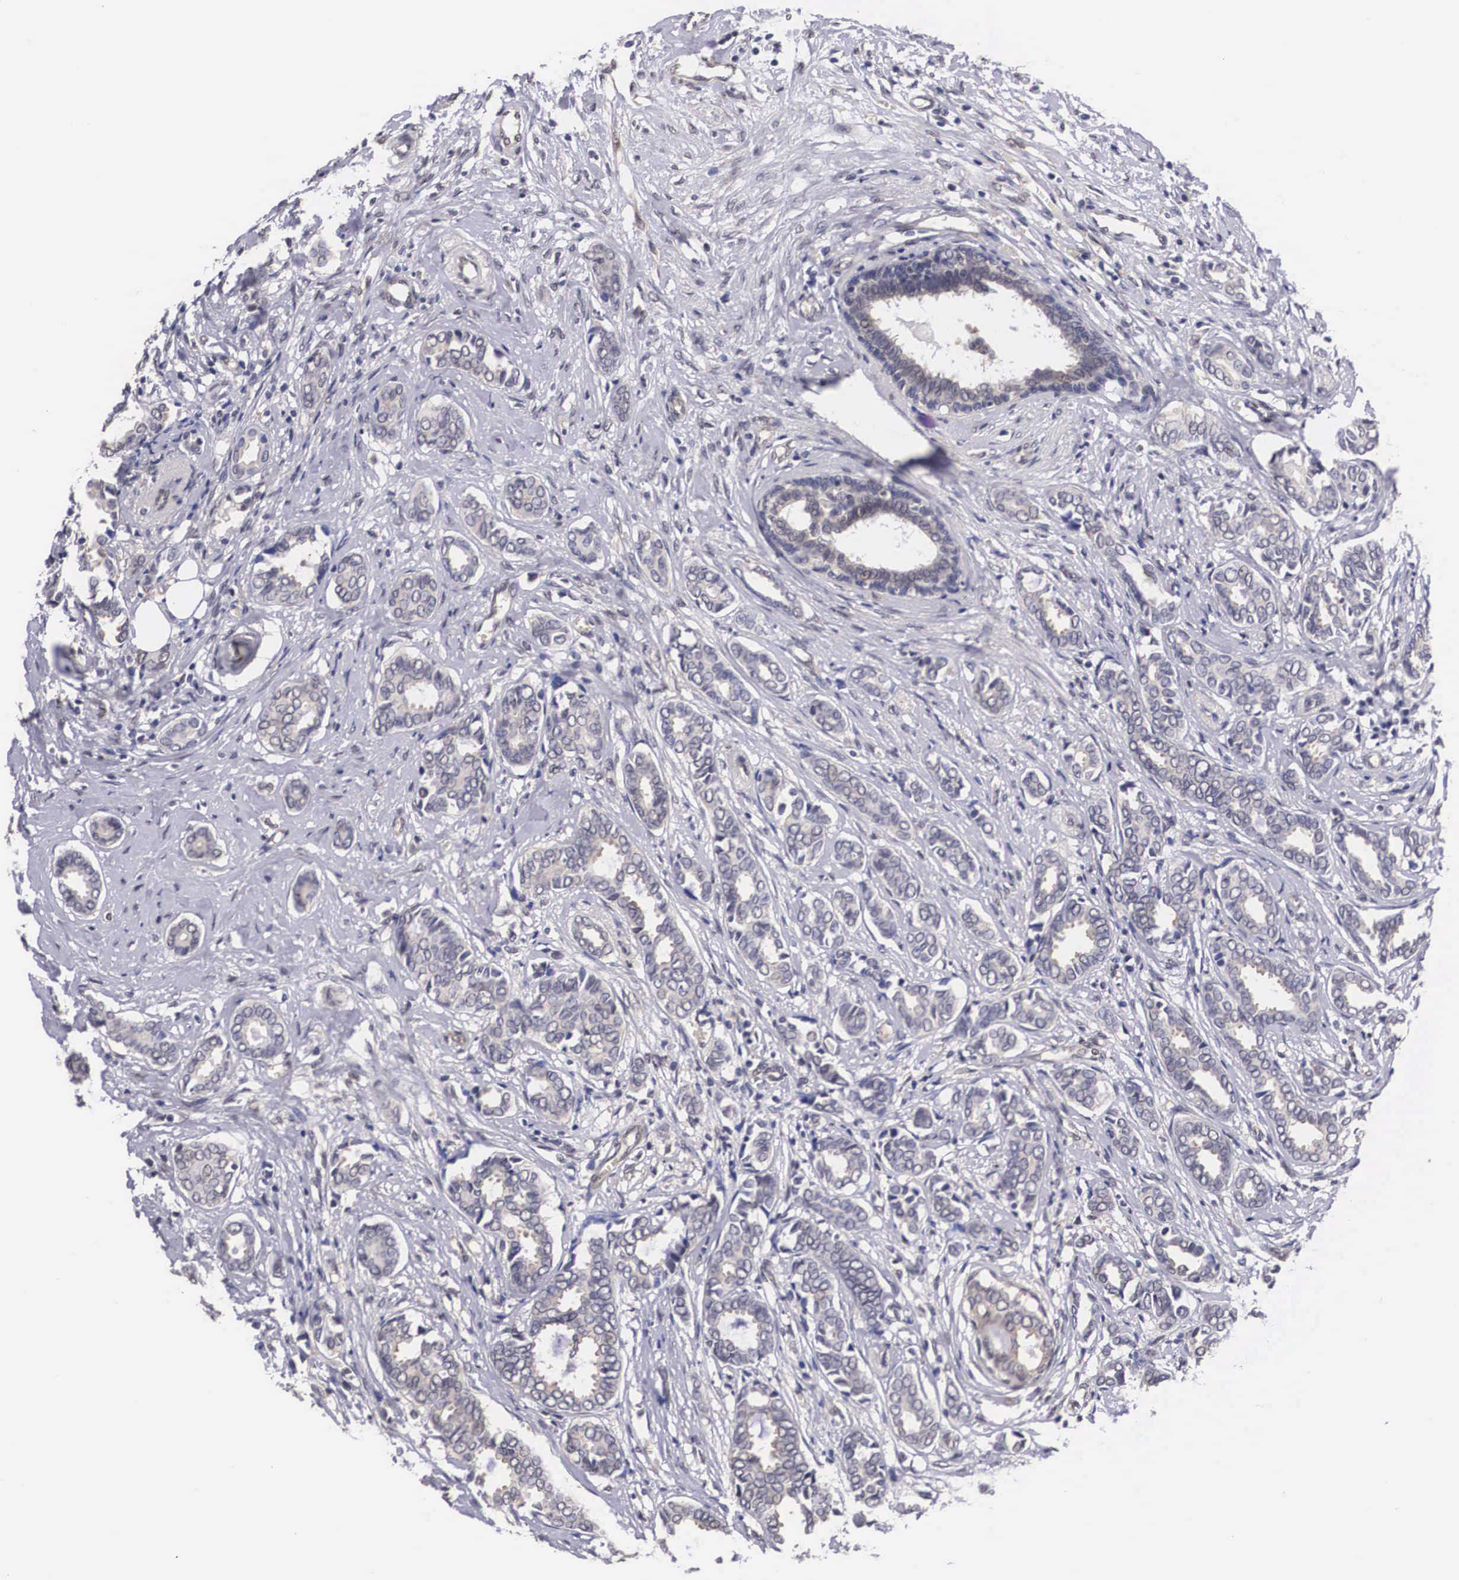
{"staining": {"intensity": "weak", "quantity": "<25%", "location": "cytoplasmic/membranous"}, "tissue": "breast cancer", "cell_type": "Tumor cells", "image_type": "cancer", "snomed": [{"axis": "morphology", "description": "Duct carcinoma"}, {"axis": "topography", "description": "Breast"}], "caption": "There is no significant positivity in tumor cells of breast invasive ductal carcinoma.", "gene": "OTX2", "patient": {"sex": "female", "age": 50}}